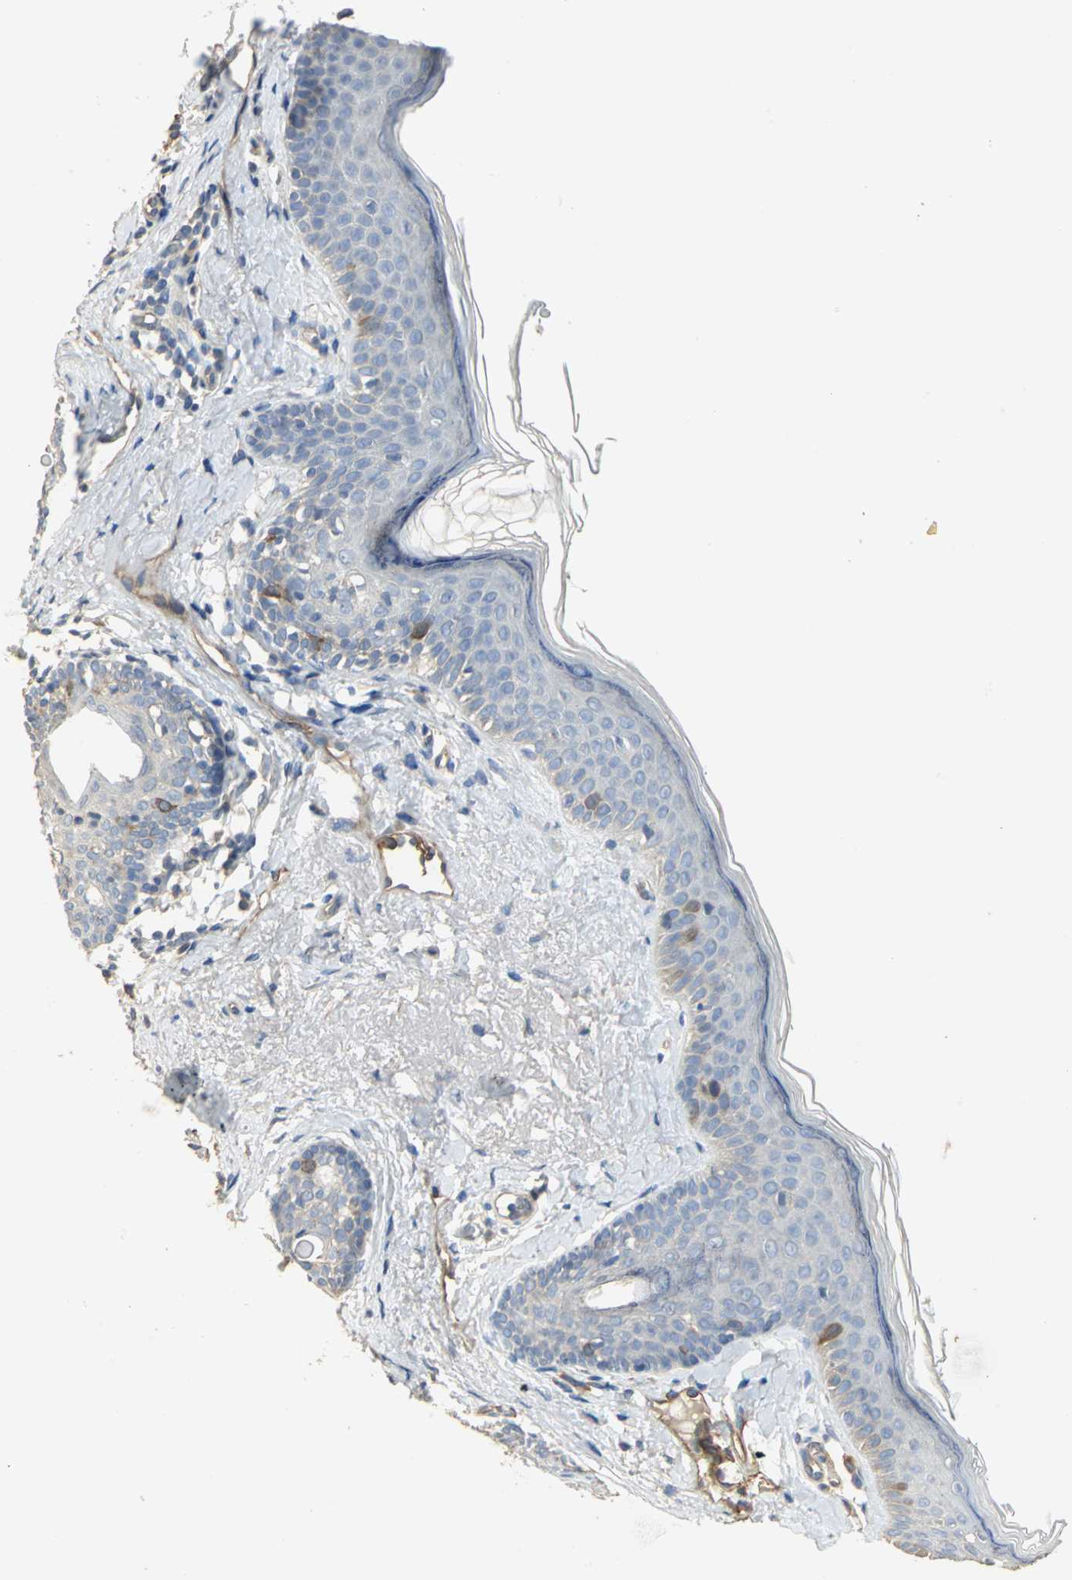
{"staining": {"intensity": "moderate", "quantity": "<25%", "location": "cytoplasmic/membranous"}, "tissue": "skin cancer", "cell_type": "Tumor cells", "image_type": "cancer", "snomed": [{"axis": "morphology", "description": "Normal tissue, NOS"}, {"axis": "morphology", "description": "Basal cell carcinoma"}, {"axis": "topography", "description": "Skin"}], "caption": "High-power microscopy captured an immunohistochemistry histopathology image of skin cancer (basal cell carcinoma), revealing moderate cytoplasmic/membranous positivity in about <25% of tumor cells.", "gene": "DLGAP5", "patient": {"sex": "female", "age": 69}}